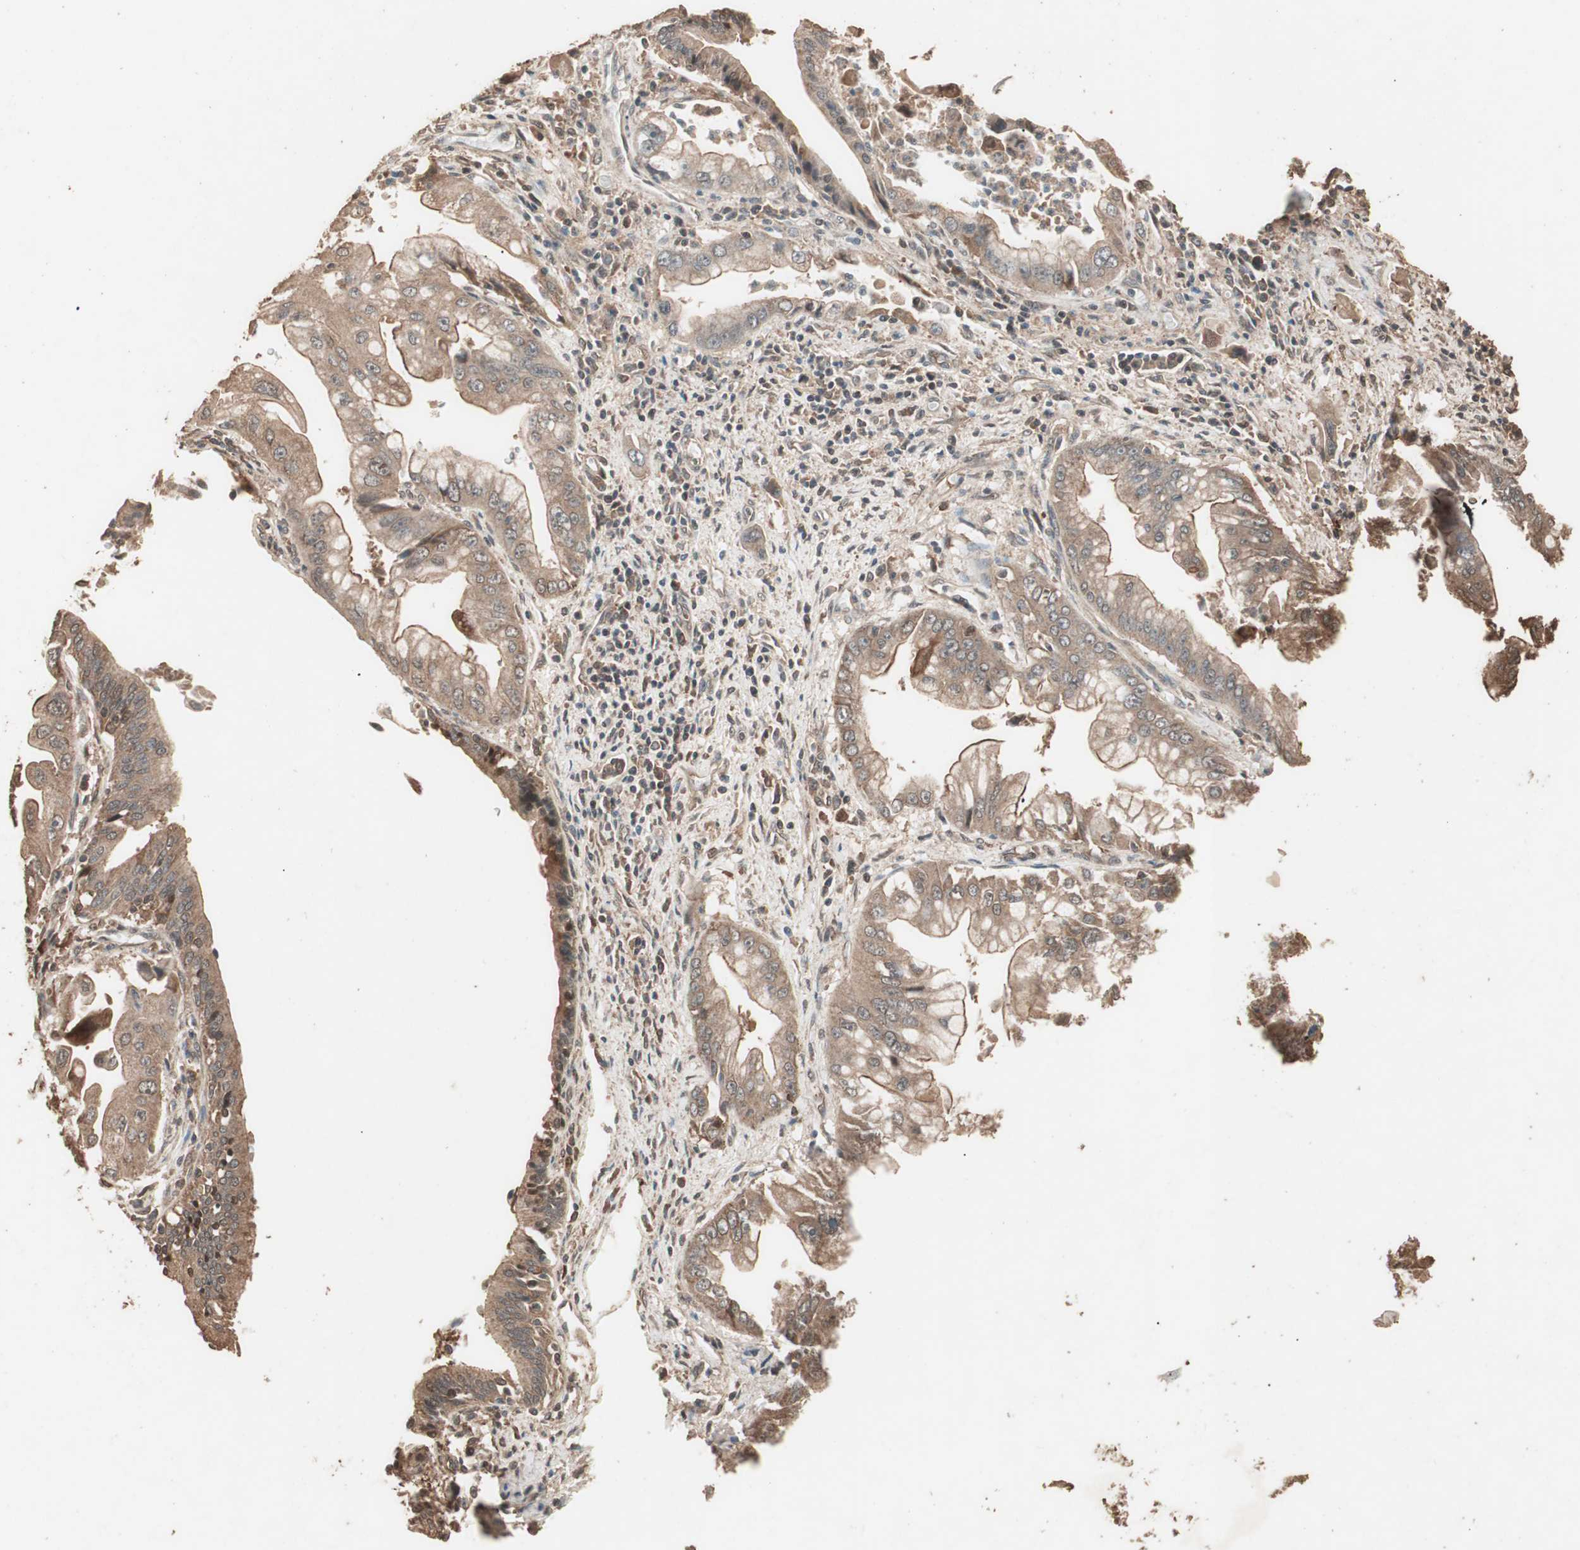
{"staining": {"intensity": "moderate", "quantity": ">75%", "location": "cytoplasmic/membranous"}, "tissue": "pancreatic cancer", "cell_type": "Tumor cells", "image_type": "cancer", "snomed": [{"axis": "morphology", "description": "Adenocarcinoma, NOS"}, {"axis": "topography", "description": "Pancreas"}], "caption": "The immunohistochemical stain highlights moderate cytoplasmic/membranous expression in tumor cells of pancreatic adenocarcinoma tissue.", "gene": "CCN4", "patient": {"sex": "male", "age": 59}}